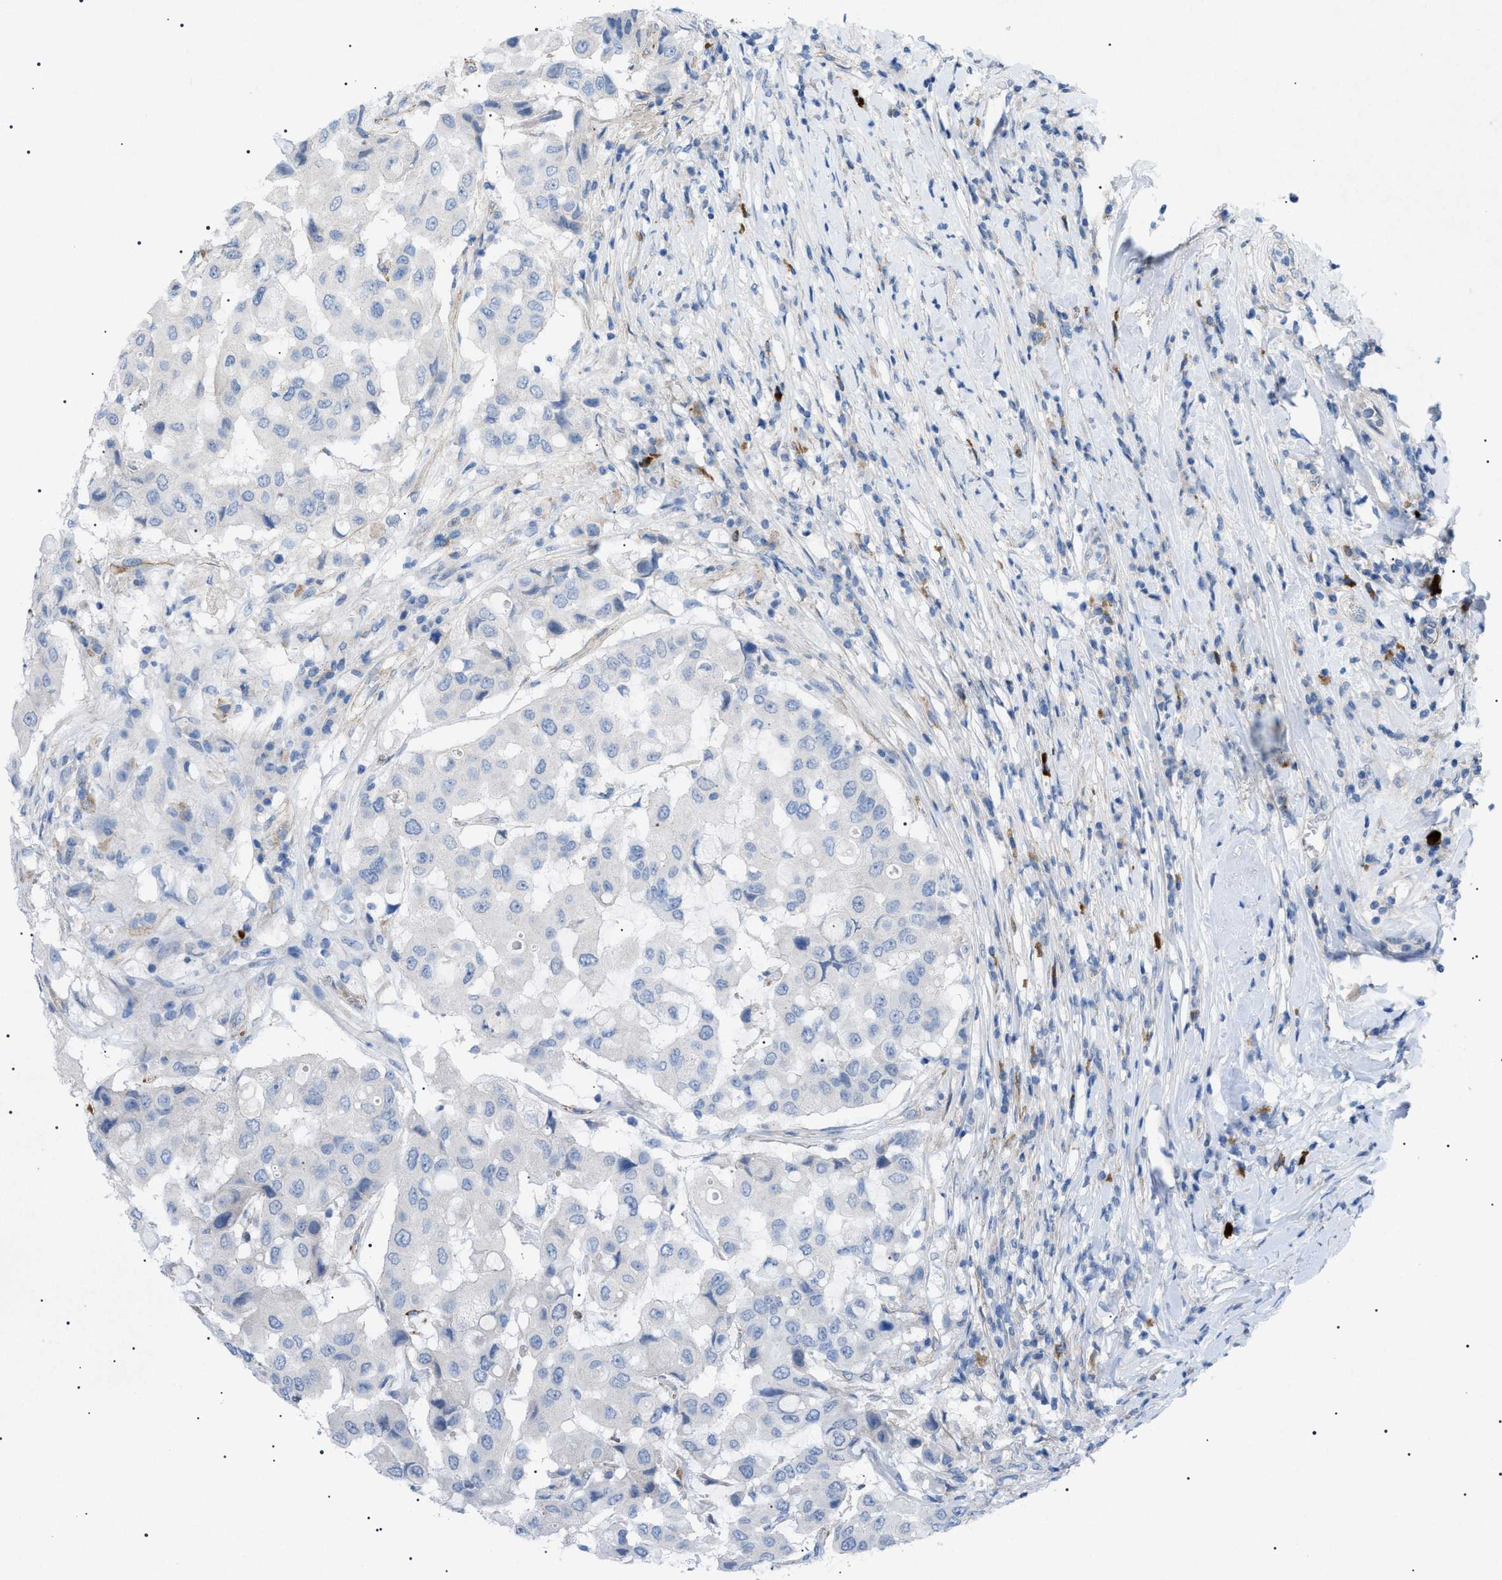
{"staining": {"intensity": "negative", "quantity": "none", "location": "none"}, "tissue": "breast cancer", "cell_type": "Tumor cells", "image_type": "cancer", "snomed": [{"axis": "morphology", "description": "Duct carcinoma"}, {"axis": "topography", "description": "Breast"}], "caption": "Protein analysis of breast cancer reveals no significant expression in tumor cells.", "gene": "ADAMTS1", "patient": {"sex": "female", "age": 27}}